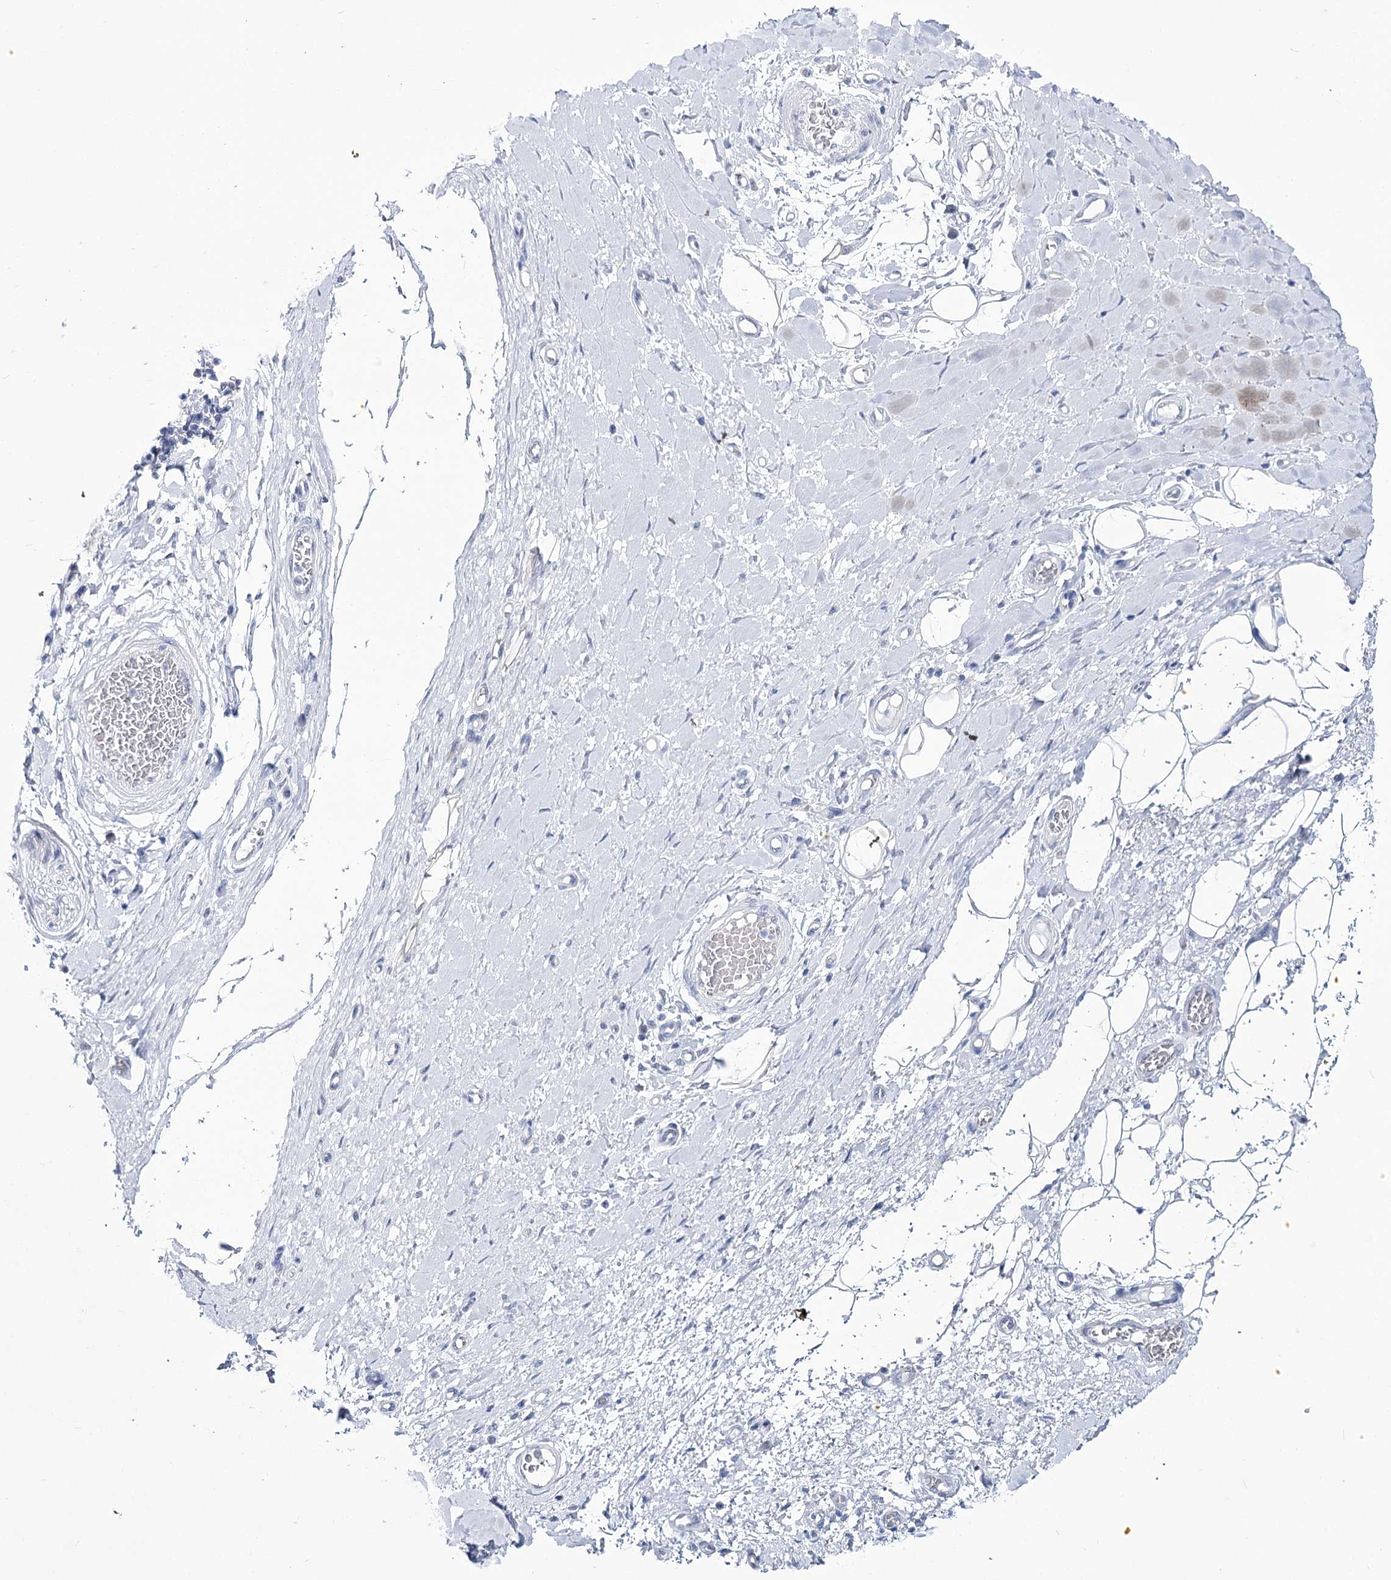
{"staining": {"intensity": "negative", "quantity": "none", "location": "none"}, "tissue": "adipose tissue", "cell_type": "Adipocytes", "image_type": "normal", "snomed": [{"axis": "morphology", "description": "Normal tissue, NOS"}, {"axis": "morphology", "description": "Adenocarcinoma, NOS"}, {"axis": "topography", "description": "Esophagus"}, {"axis": "topography", "description": "Stomach, upper"}, {"axis": "topography", "description": "Peripheral nerve tissue"}], "caption": "Adipose tissue stained for a protein using IHC reveals no expression adipocytes.", "gene": "UBA6", "patient": {"sex": "male", "age": 62}}